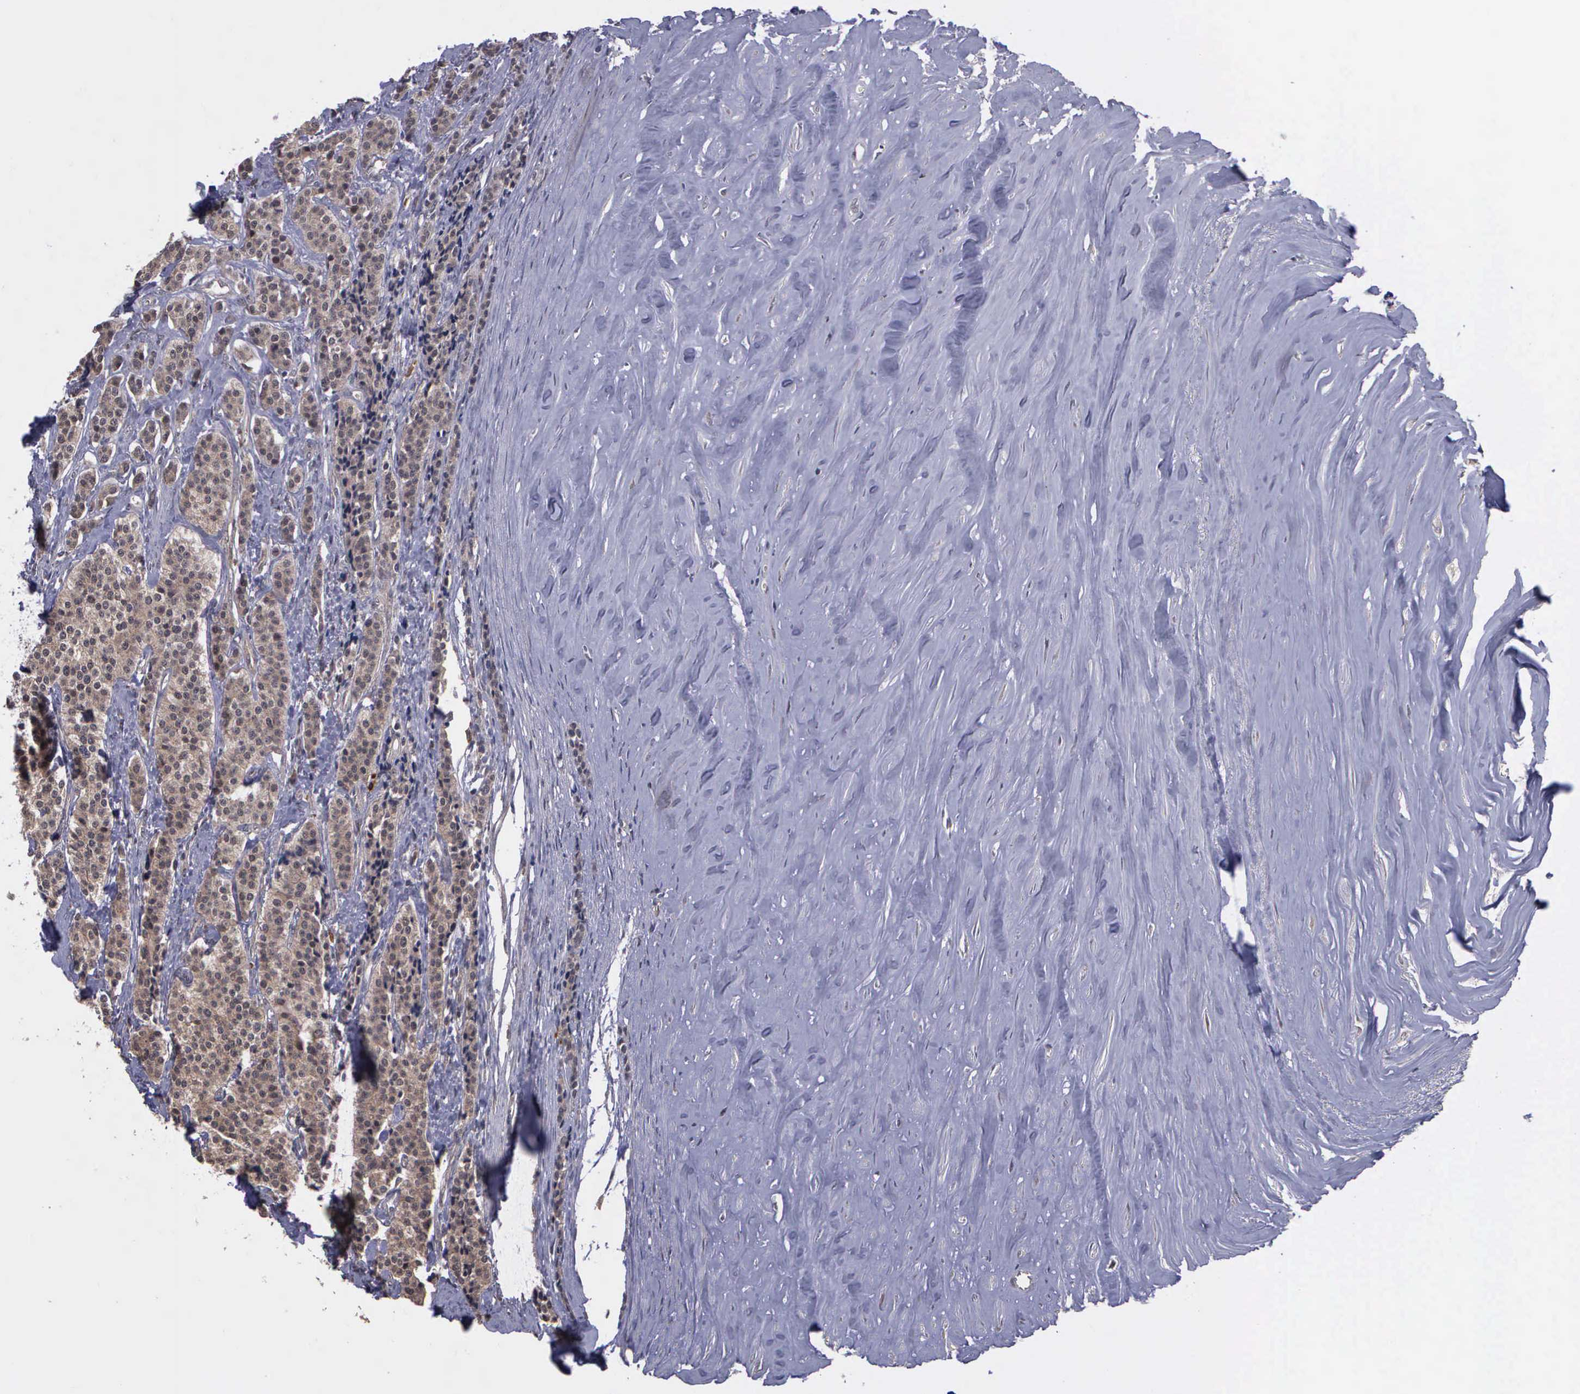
{"staining": {"intensity": "weak", "quantity": ">75%", "location": "cytoplasmic/membranous"}, "tissue": "carcinoid", "cell_type": "Tumor cells", "image_type": "cancer", "snomed": [{"axis": "morphology", "description": "Carcinoid, malignant, NOS"}, {"axis": "topography", "description": "Small intestine"}], "caption": "The micrograph displays staining of carcinoid (malignant), revealing weak cytoplasmic/membranous protein staining (brown color) within tumor cells.", "gene": "MAP3K9", "patient": {"sex": "male", "age": 63}}